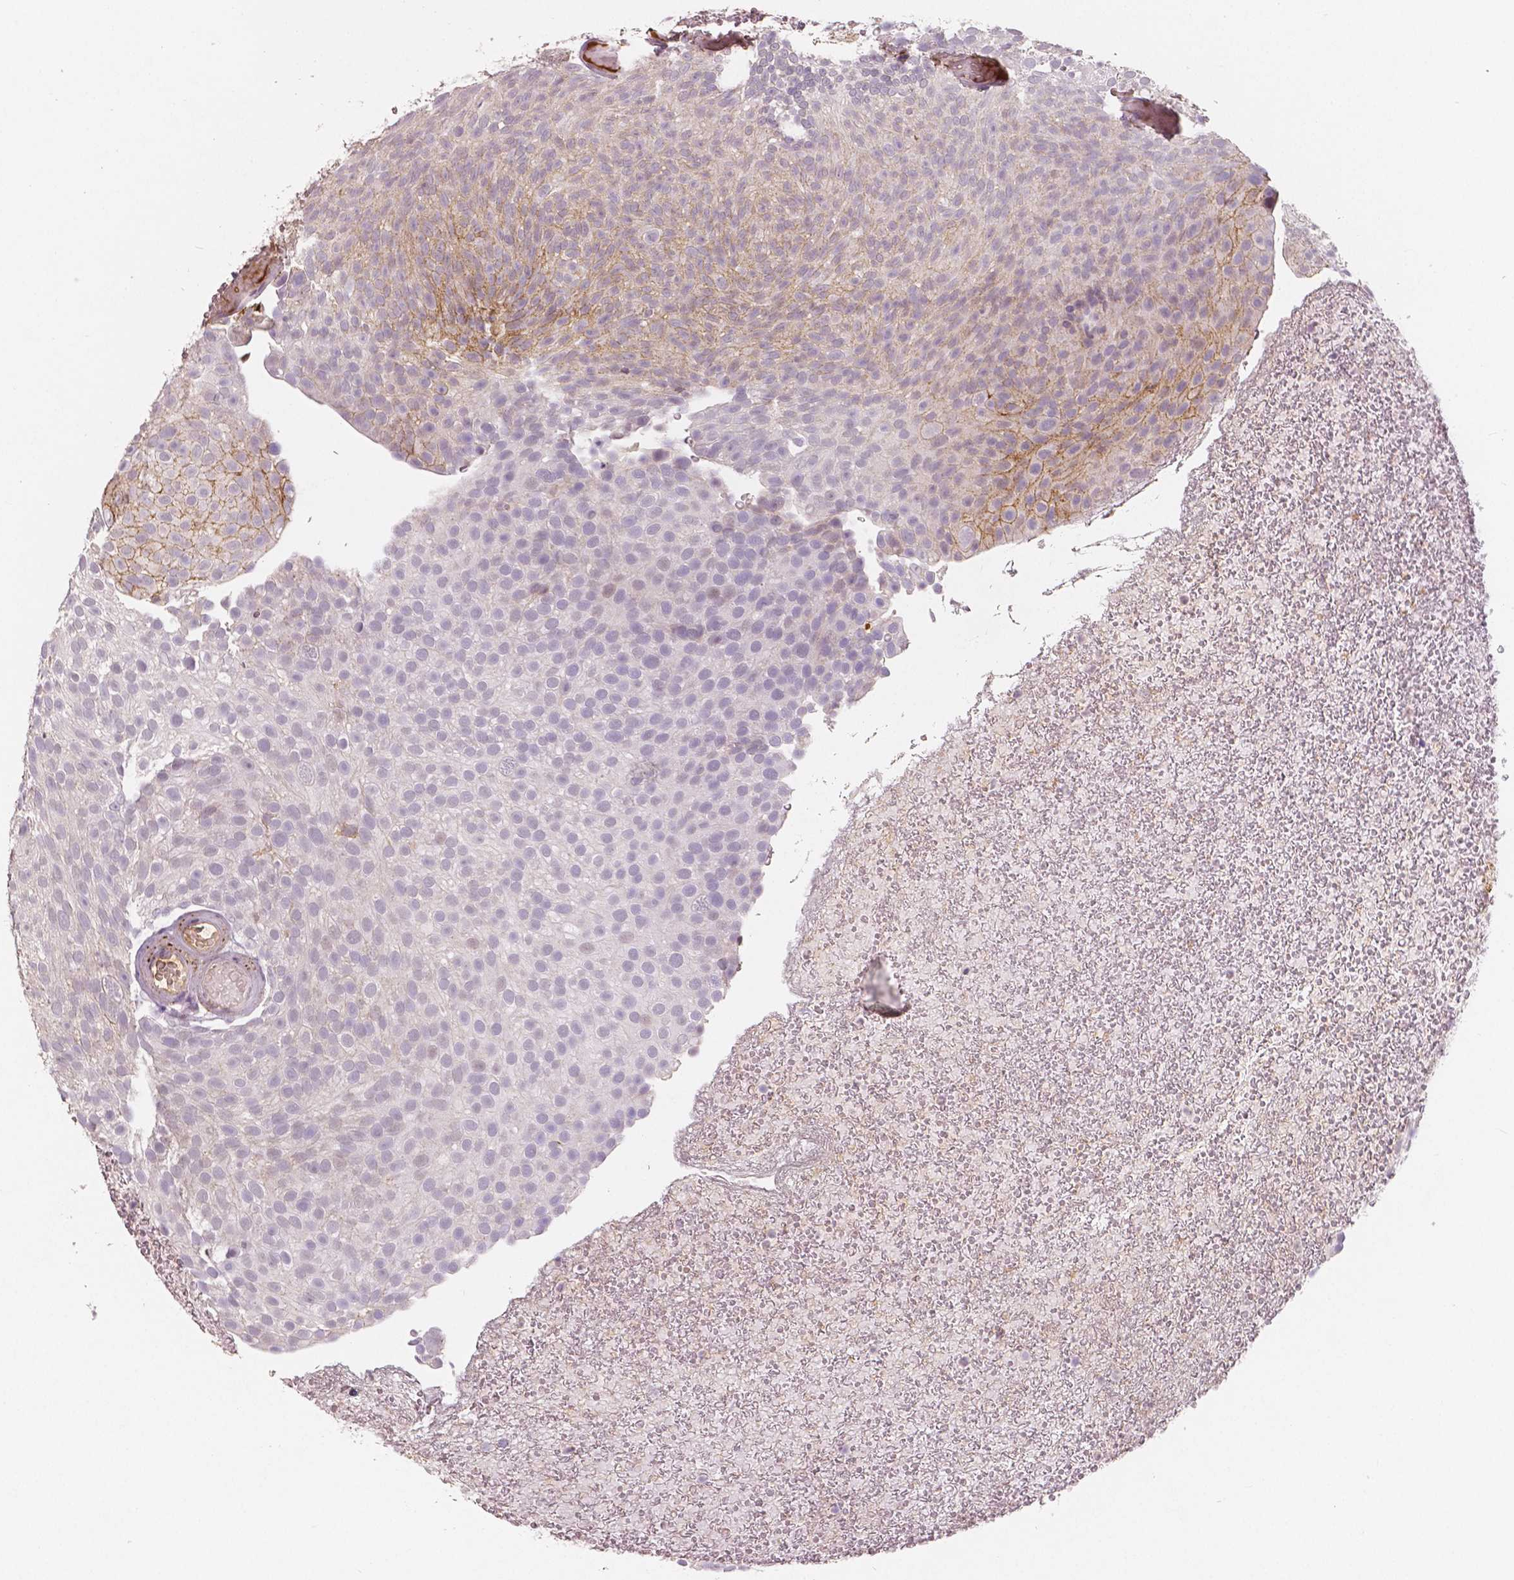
{"staining": {"intensity": "negative", "quantity": "none", "location": "none"}, "tissue": "urothelial cancer", "cell_type": "Tumor cells", "image_type": "cancer", "snomed": [{"axis": "morphology", "description": "Urothelial carcinoma, Low grade"}, {"axis": "topography", "description": "Urinary bladder"}], "caption": "The histopathology image displays no staining of tumor cells in urothelial carcinoma (low-grade).", "gene": "APOA4", "patient": {"sex": "male", "age": 78}}